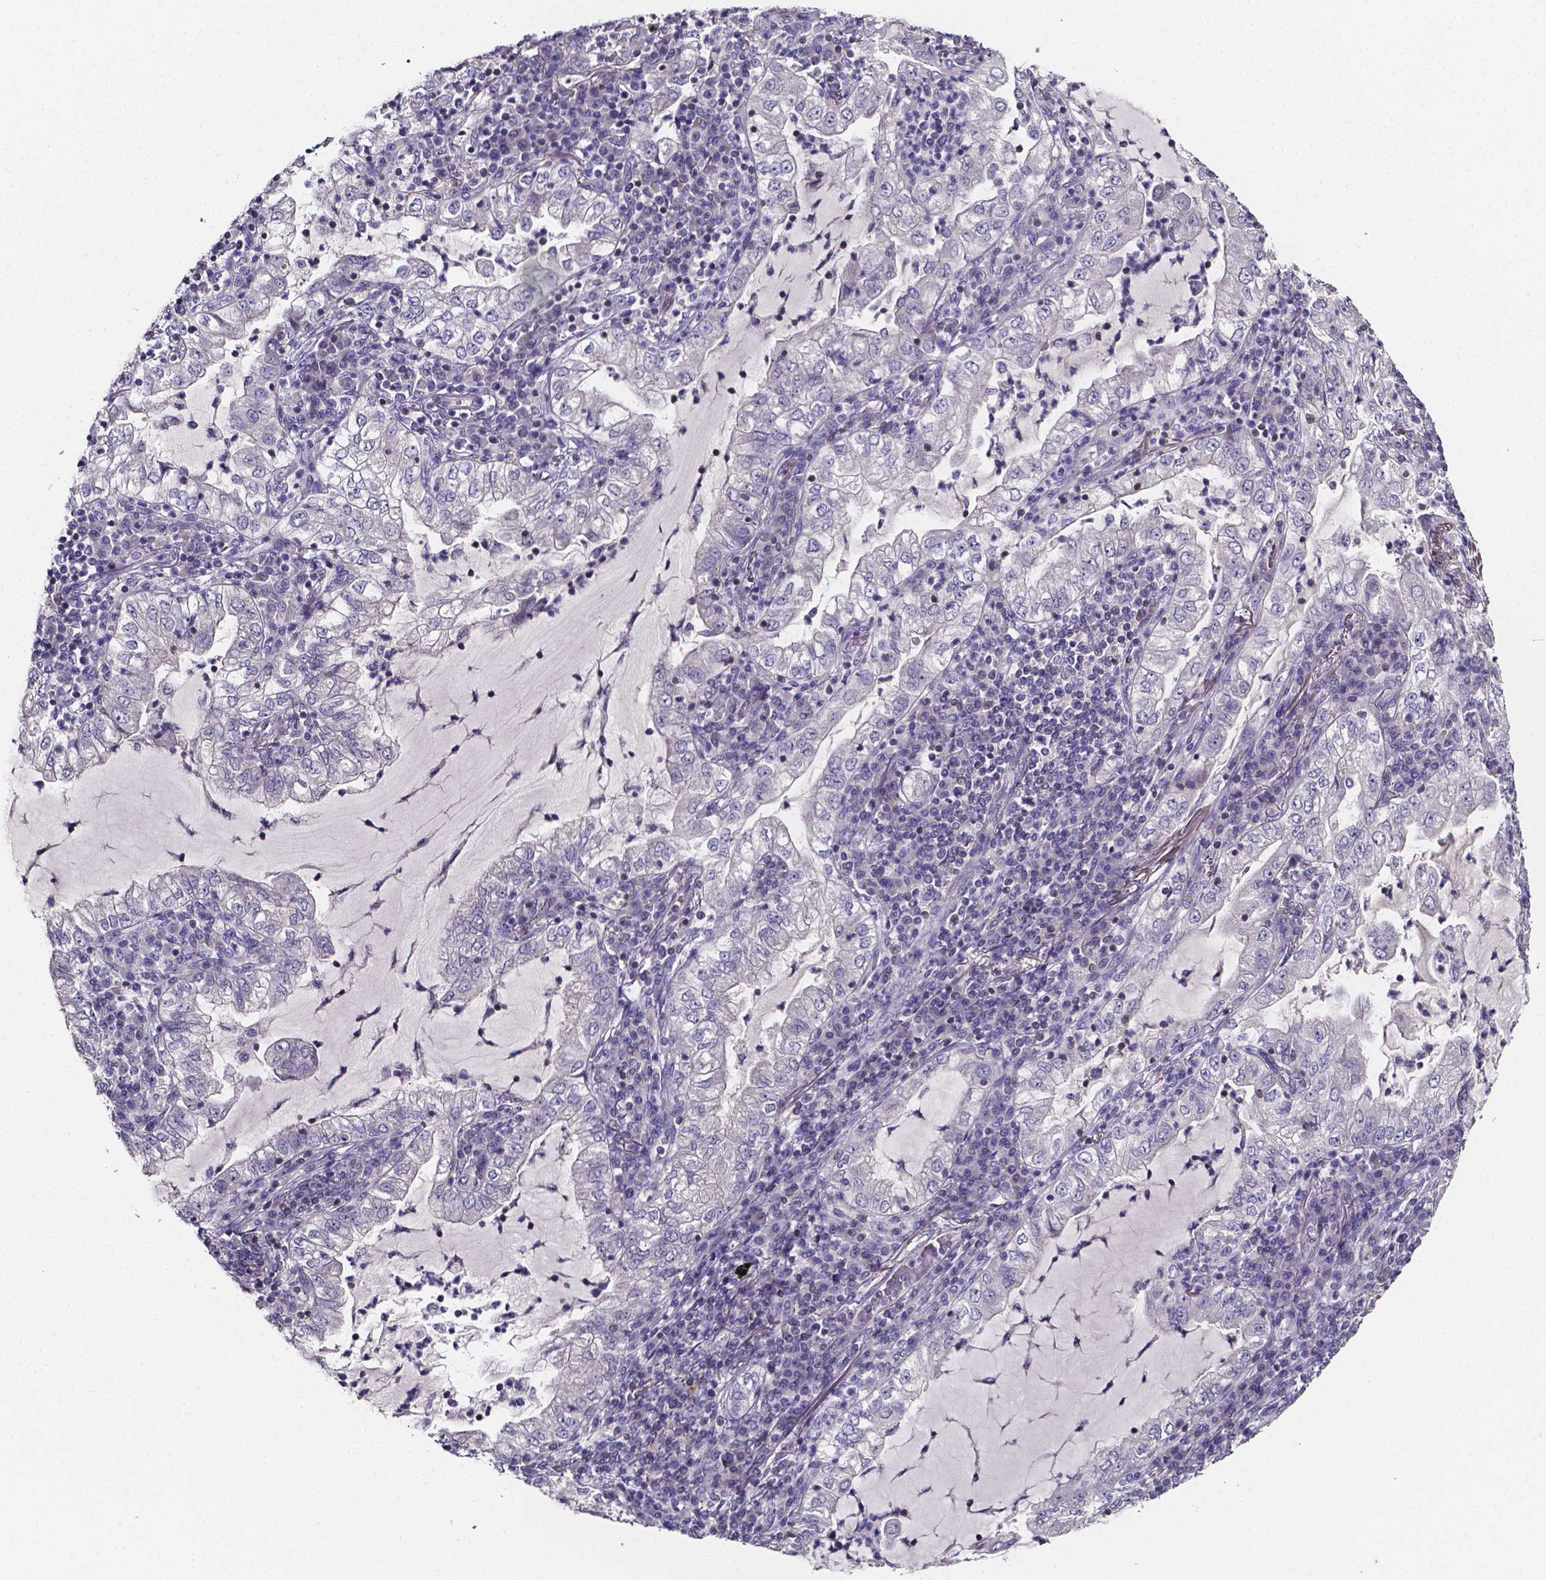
{"staining": {"intensity": "negative", "quantity": "none", "location": "none"}, "tissue": "lung cancer", "cell_type": "Tumor cells", "image_type": "cancer", "snomed": [{"axis": "morphology", "description": "Adenocarcinoma, NOS"}, {"axis": "topography", "description": "Lung"}], "caption": "A photomicrograph of lung cancer (adenocarcinoma) stained for a protein demonstrates no brown staining in tumor cells. Brightfield microscopy of immunohistochemistry (IHC) stained with DAB (brown) and hematoxylin (blue), captured at high magnification.", "gene": "THEMIS", "patient": {"sex": "female", "age": 73}}